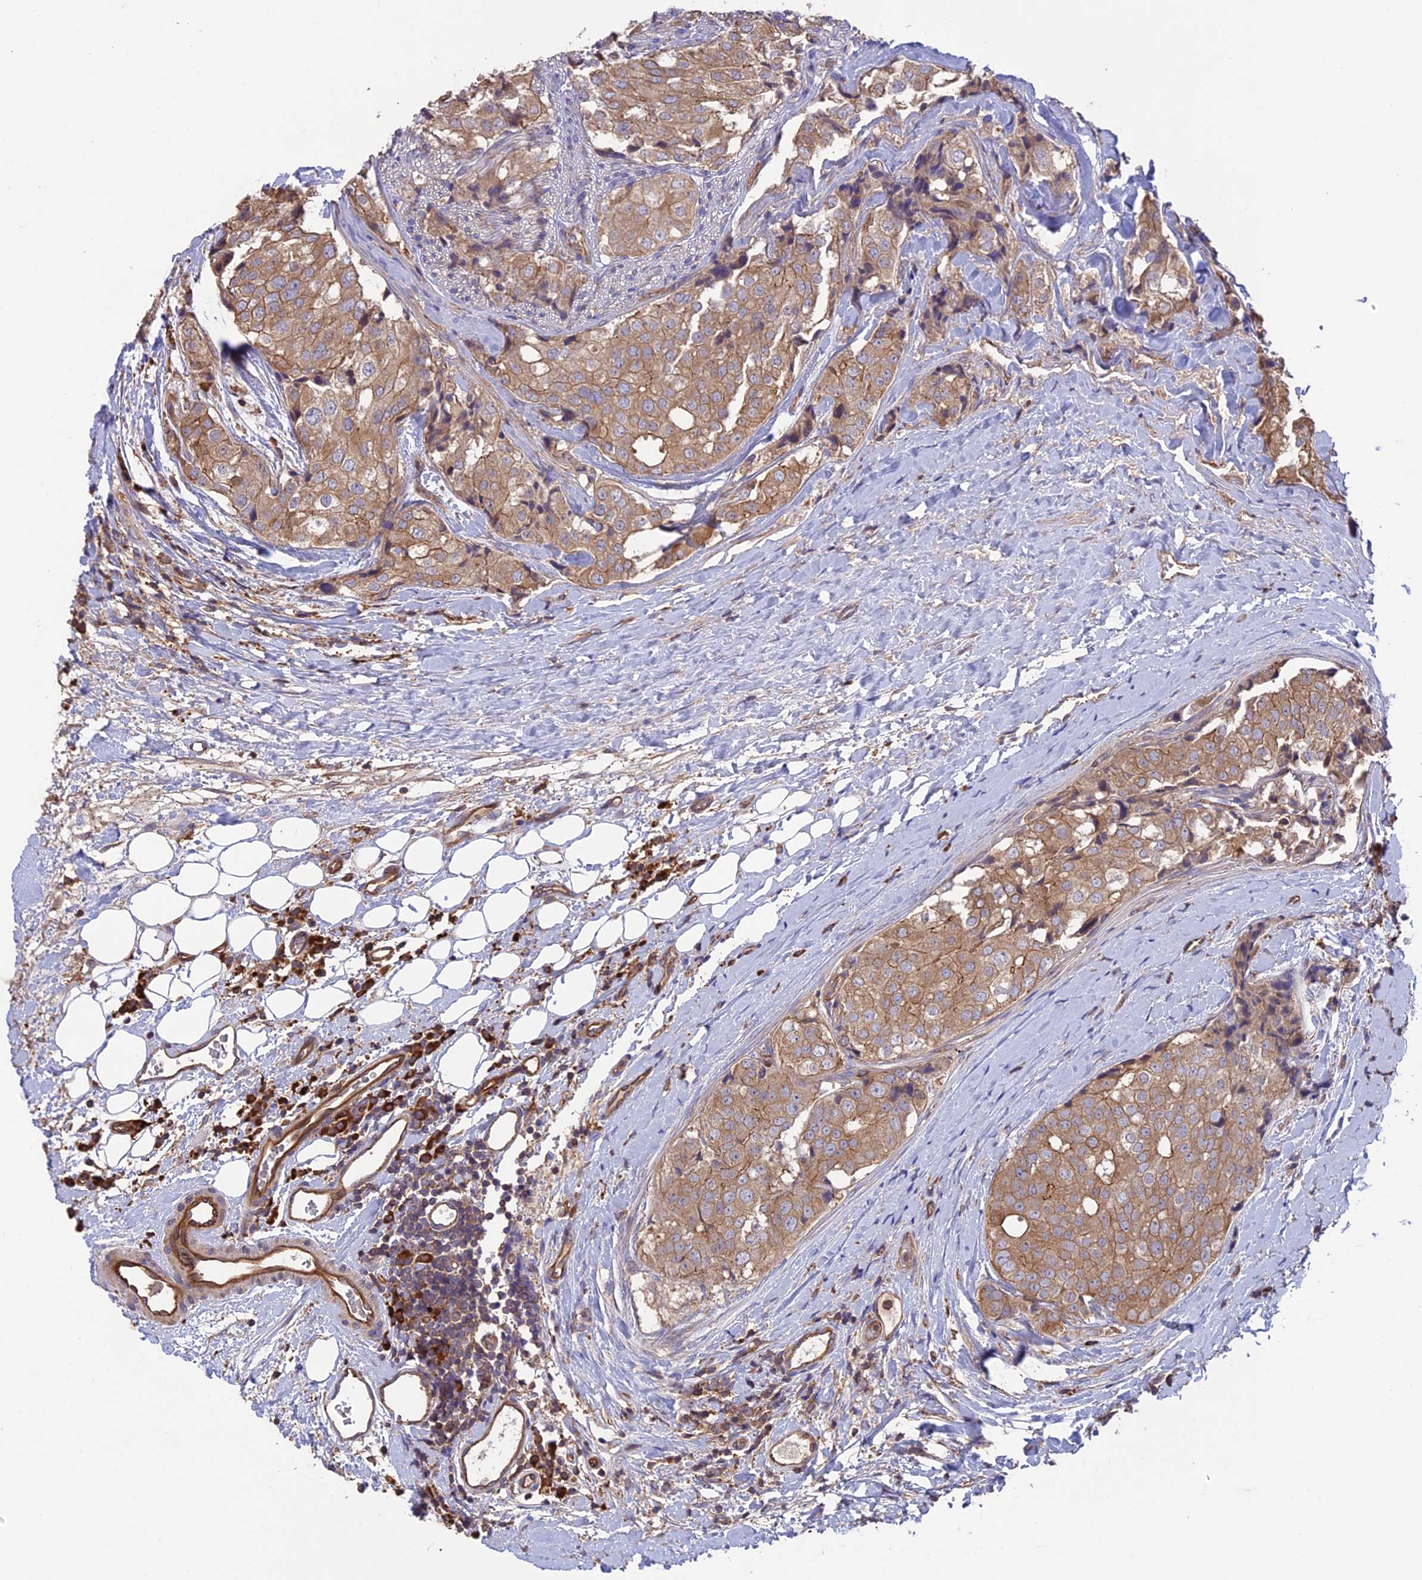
{"staining": {"intensity": "moderate", "quantity": ">75%", "location": "cytoplasmic/membranous"}, "tissue": "prostate cancer", "cell_type": "Tumor cells", "image_type": "cancer", "snomed": [{"axis": "morphology", "description": "Adenocarcinoma, High grade"}, {"axis": "topography", "description": "Prostate"}], "caption": "Immunohistochemical staining of prostate cancer (adenocarcinoma (high-grade)) exhibits moderate cytoplasmic/membranous protein staining in about >75% of tumor cells. Immunohistochemistry stains the protein of interest in brown and the nuclei are stained blue.", "gene": "GAS8", "patient": {"sex": "male", "age": 49}}